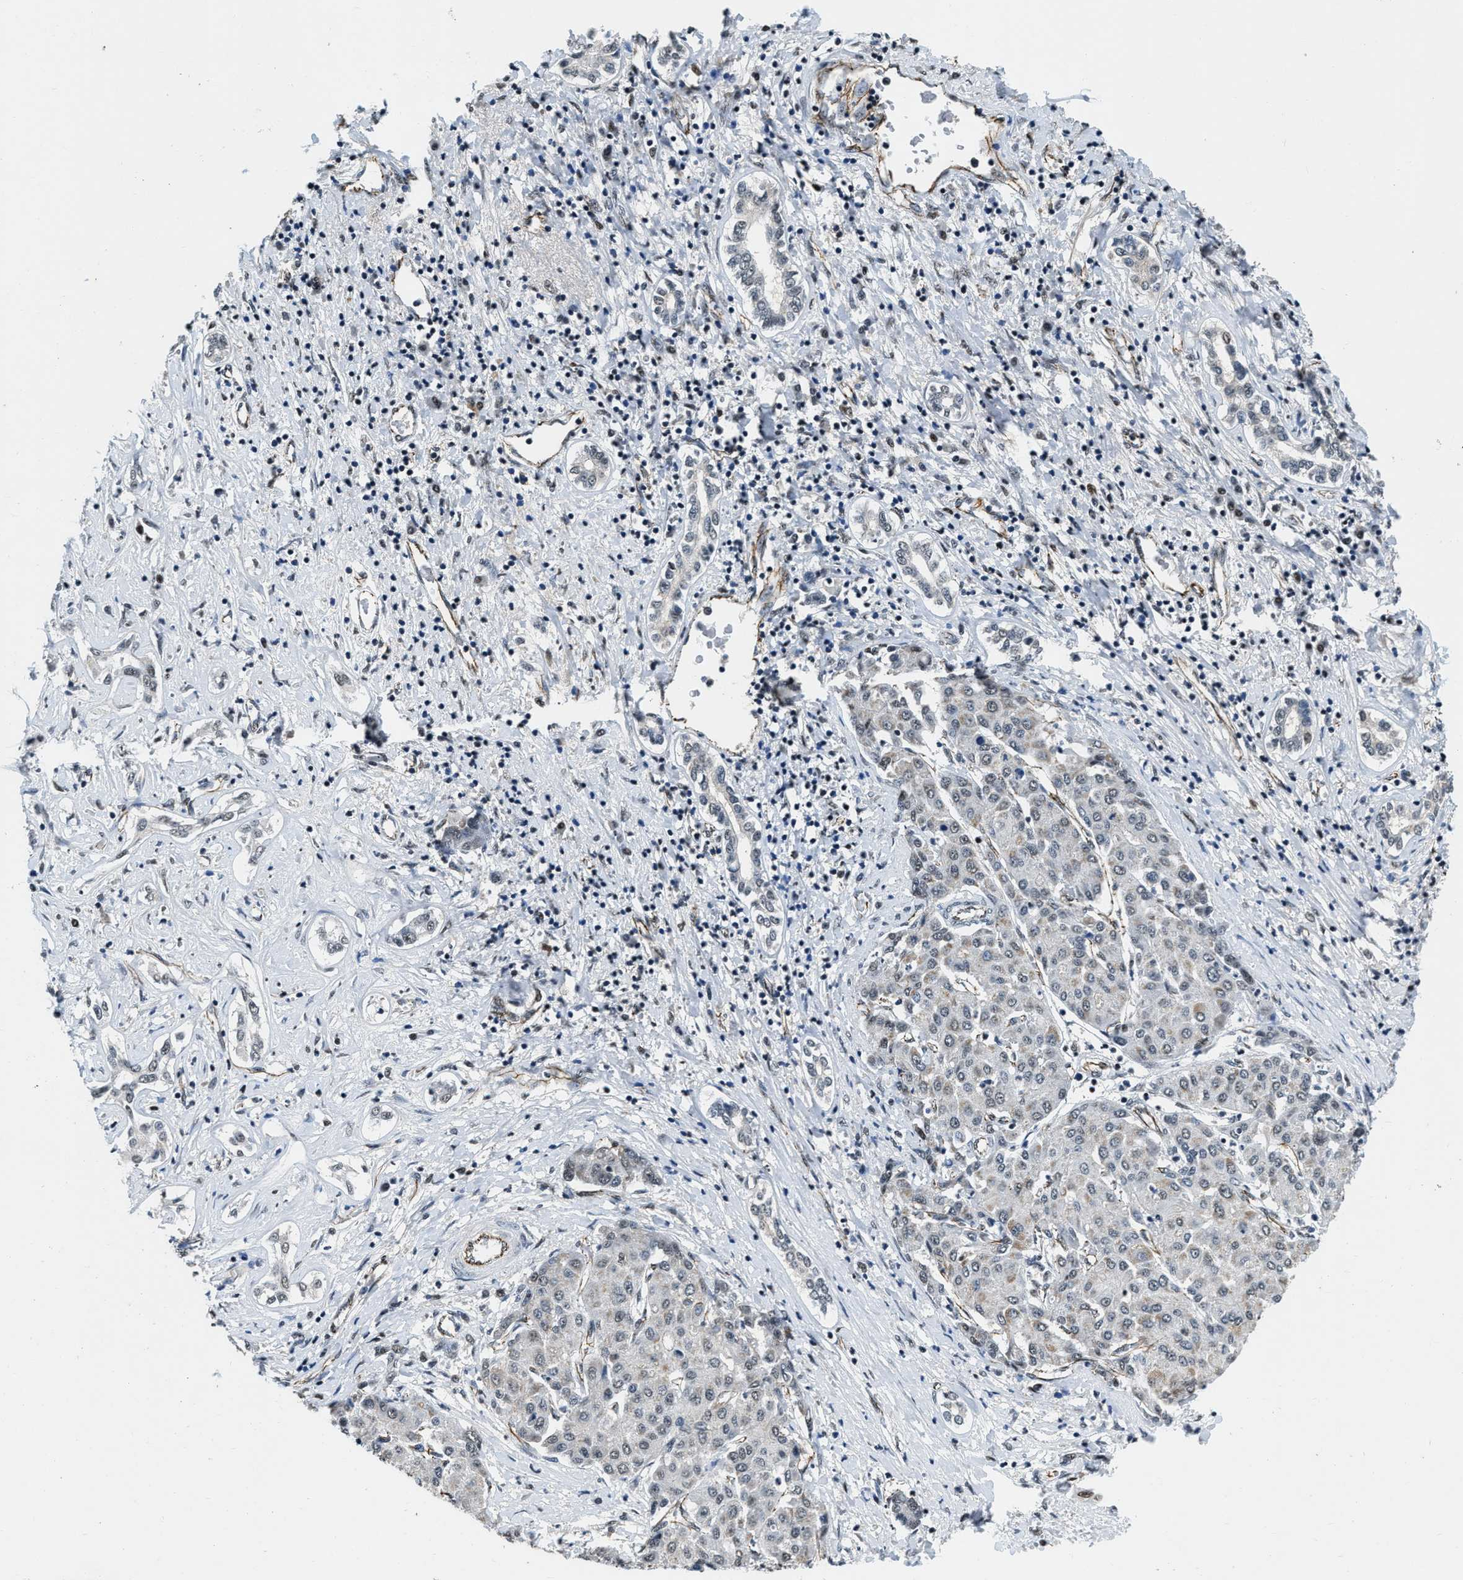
{"staining": {"intensity": "weak", "quantity": "<25%", "location": "cytoplasmic/membranous,nuclear"}, "tissue": "liver cancer", "cell_type": "Tumor cells", "image_type": "cancer", "snomed": [{"axis": "morphology", "description": "Carcinoma, Hepatocellular, NOS"}, {"axis": "topography", "description": "Liver"}], "caption": "An image of liver hepatocellular carcinoma stained for a protein reveals no brown staining in tumor cells.", "gene": "CCNE1", "patient": {"sex": "male", "age": 65}}